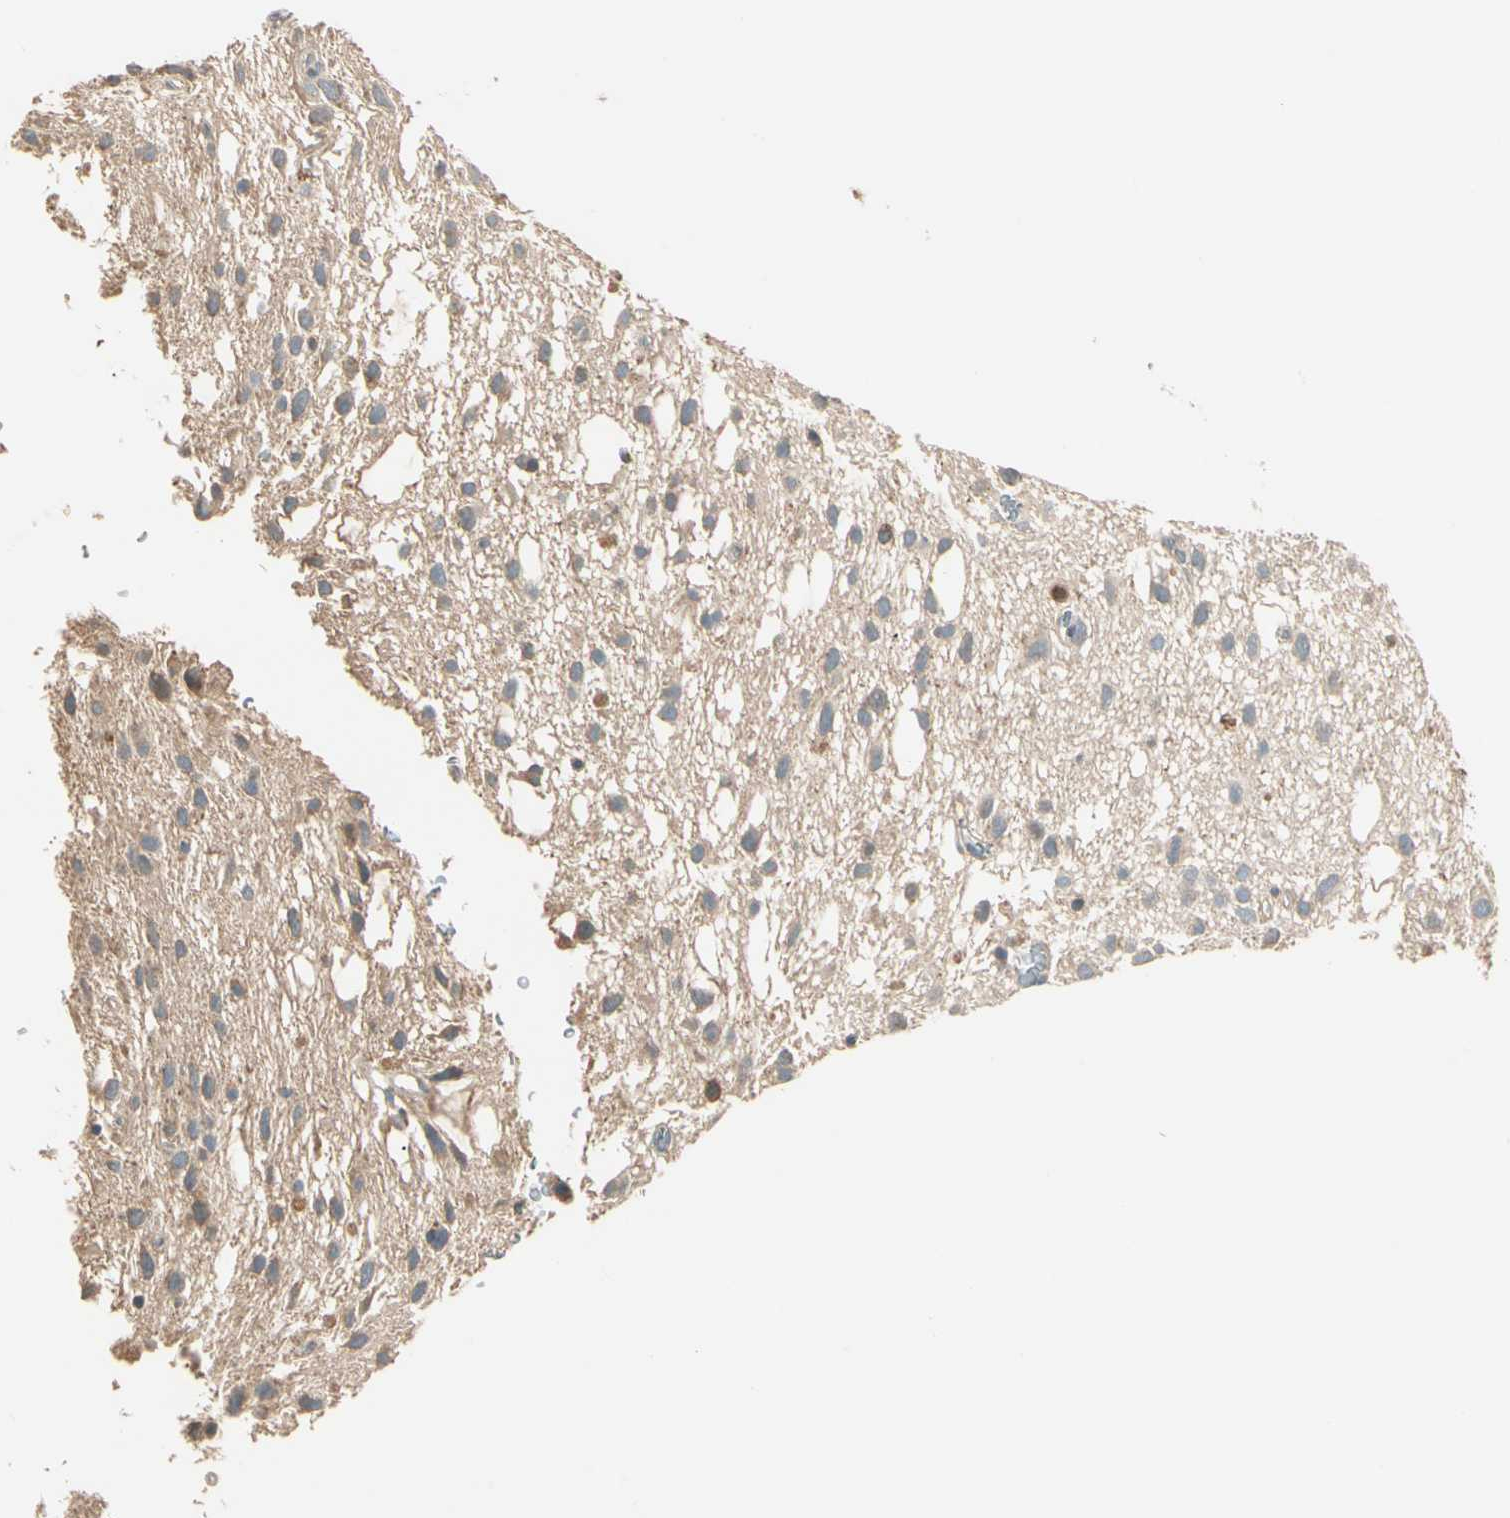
{"staining": {"intensity": "weak", "quantity": ">75%", "location": "cytoplasmic/membranous"}, "tissue": "glioma", "cell_type": "Tumor cells", "image_type": "cancer", "snomed": [{"axis": "morphology", "description": "Glioma, malignant, Low grade"}, {"axis": "topography", "description": "Brain"}], "caption": "Immunohistochemical staining of low-grade glioma (malignant) exhibits low levels of weak cytoplasmic/membranous protein positivity in approximately >75% of tumor cells.", "gene": "TNFRSF21", "patient": {"sex": "male", "age": 77}}